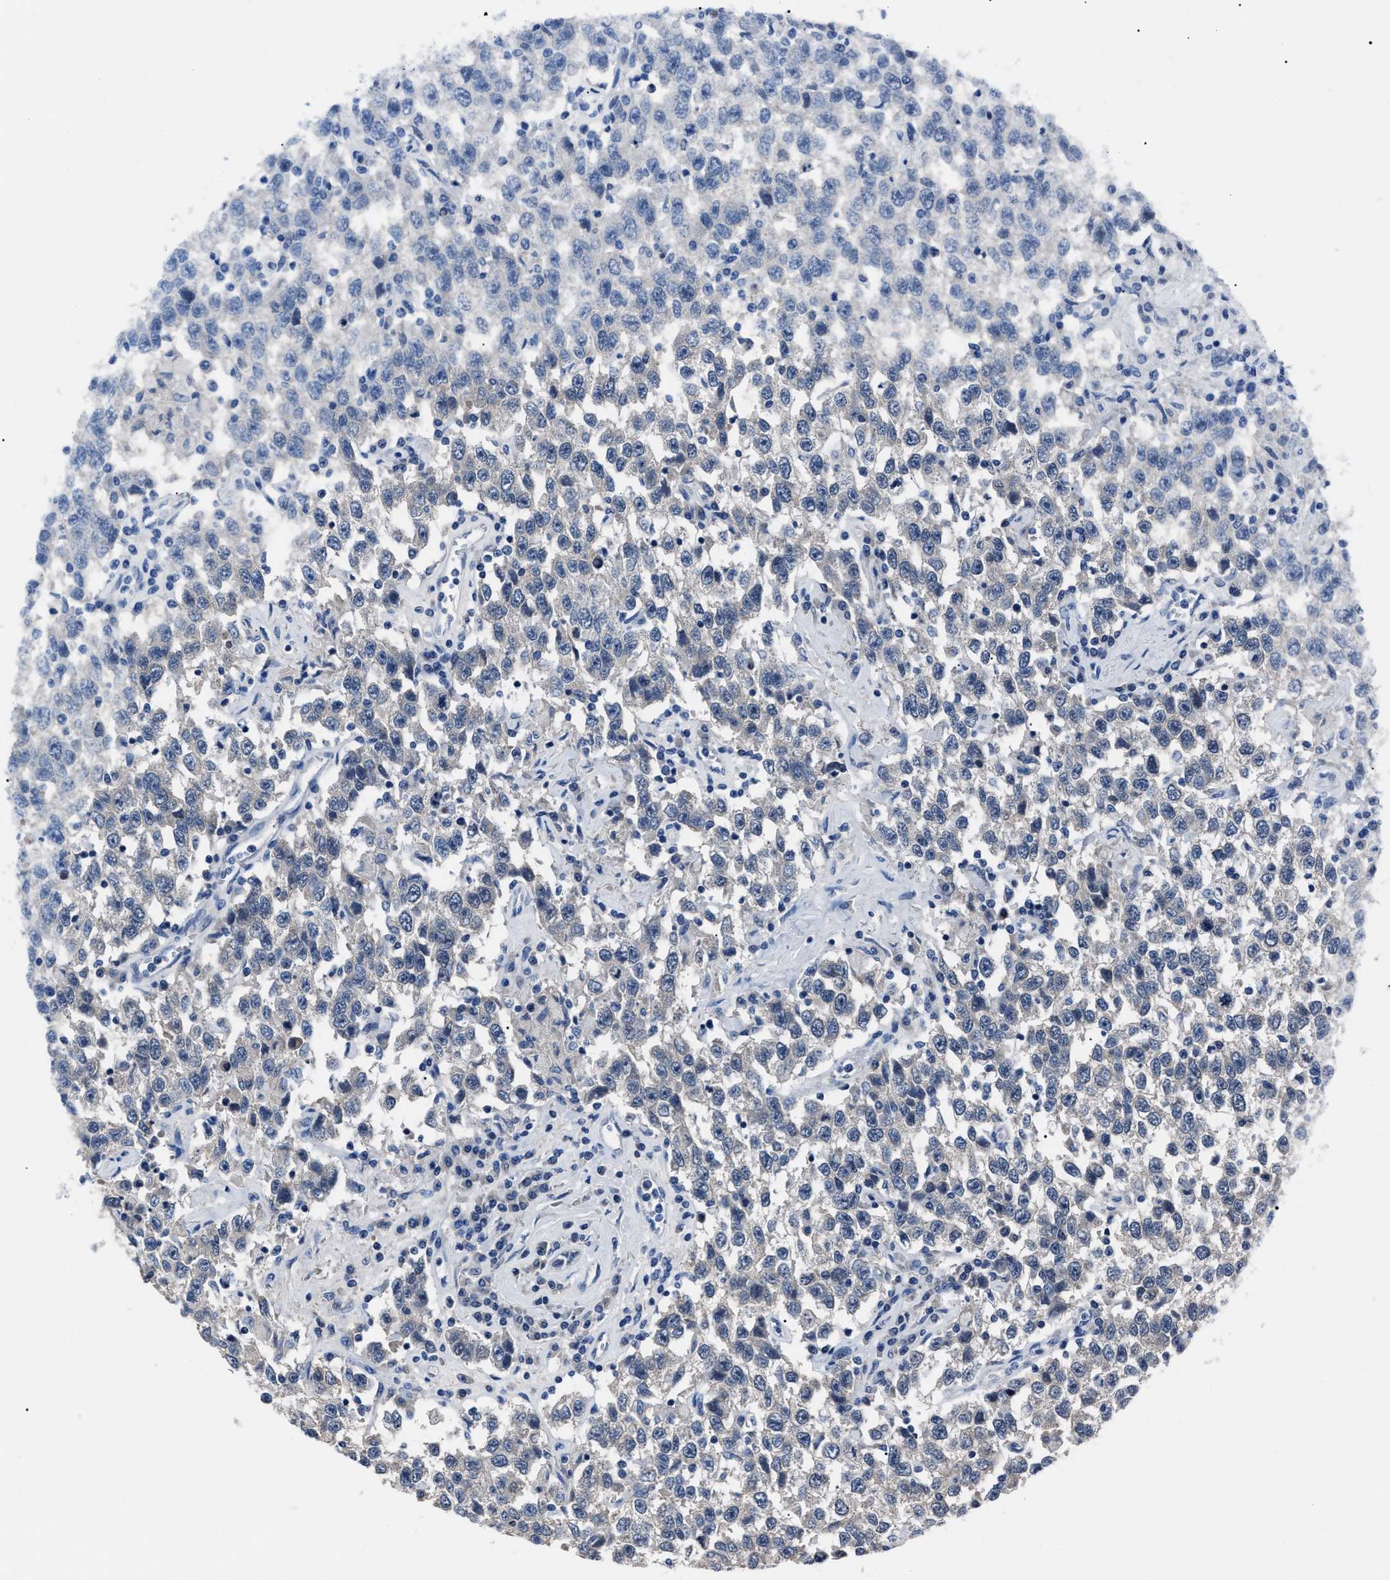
{"staining": {"intensity": "weak", "quantity": "<25%", "location": "nuclear"}, "tissue": "testis cancer", "cell_type": "Tumor cells", "image_type": "cancer", "snomed": [{"axis": "morphology", "description": "Seminoma, NOS"}, {"axis": "topography", "description": "Testis"}], "caption": "Tumor cells show no significant protein staining in testis cancer. Nuclei are stained in blue.", "gene": "LRWD1", "patient": {"sex": "male", "age": 41}}